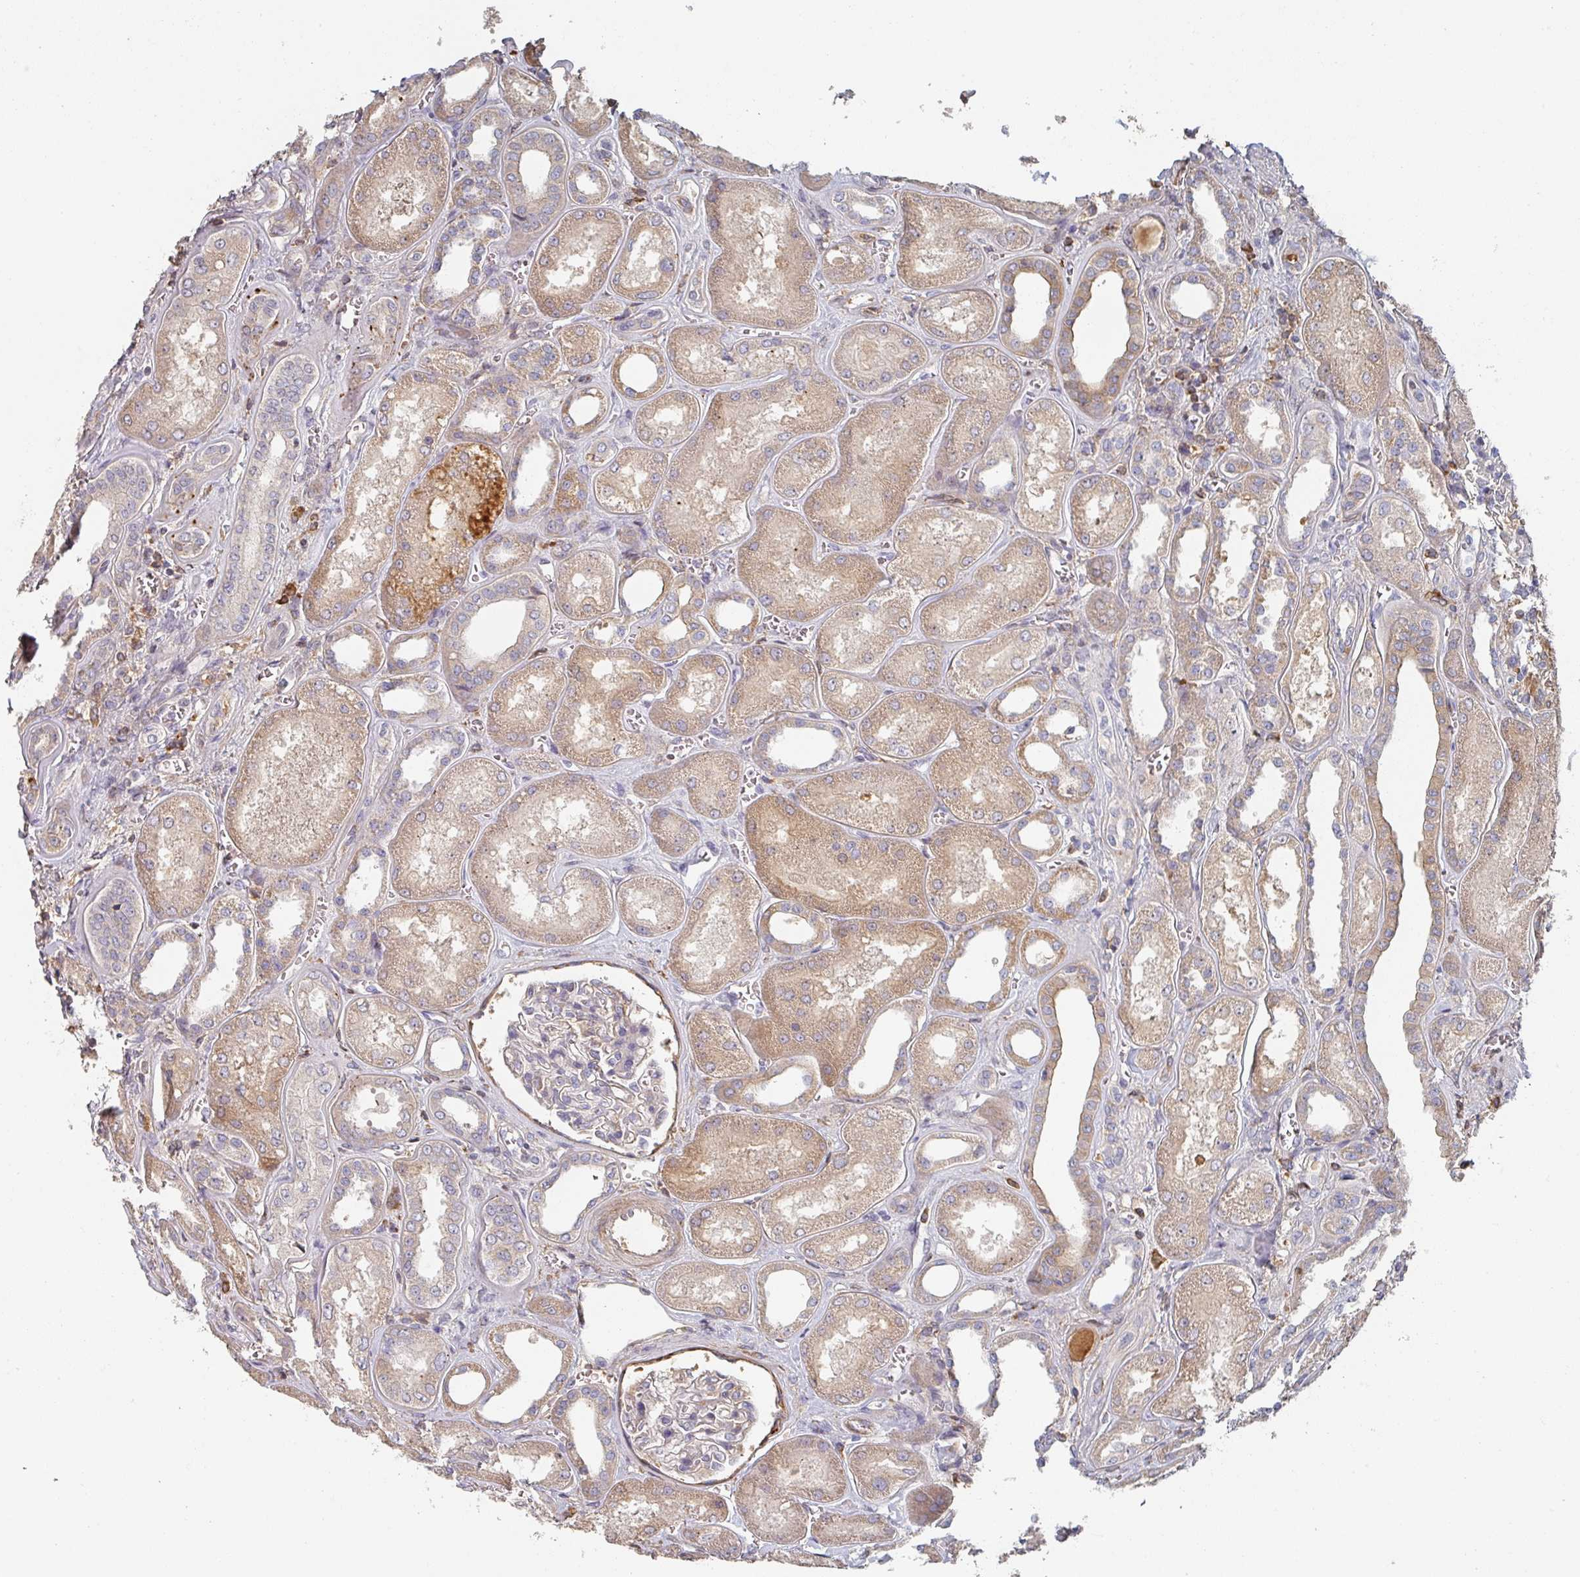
{"staining": {"intensity": "weak", "quantity": "<25%", "location": "cytoplasmic/membranous"}, "tissue": "kidney", "cell_type": "Cells in glomeruli", "image_type": "normal", "snomed": [{"axis": "morphology", "description": "Normal tissue, NOS"}, {"axis": "morphology", "description": "Adenocarcinoma, NOS"}, {"axis": "topography", "description": "Kidney"}], "caption": "Cells in glomeruli show no significant protein staining in normal kidney.", "gene": "ENSG00000249773", "patient": {"sex": "female", "age": 68}}